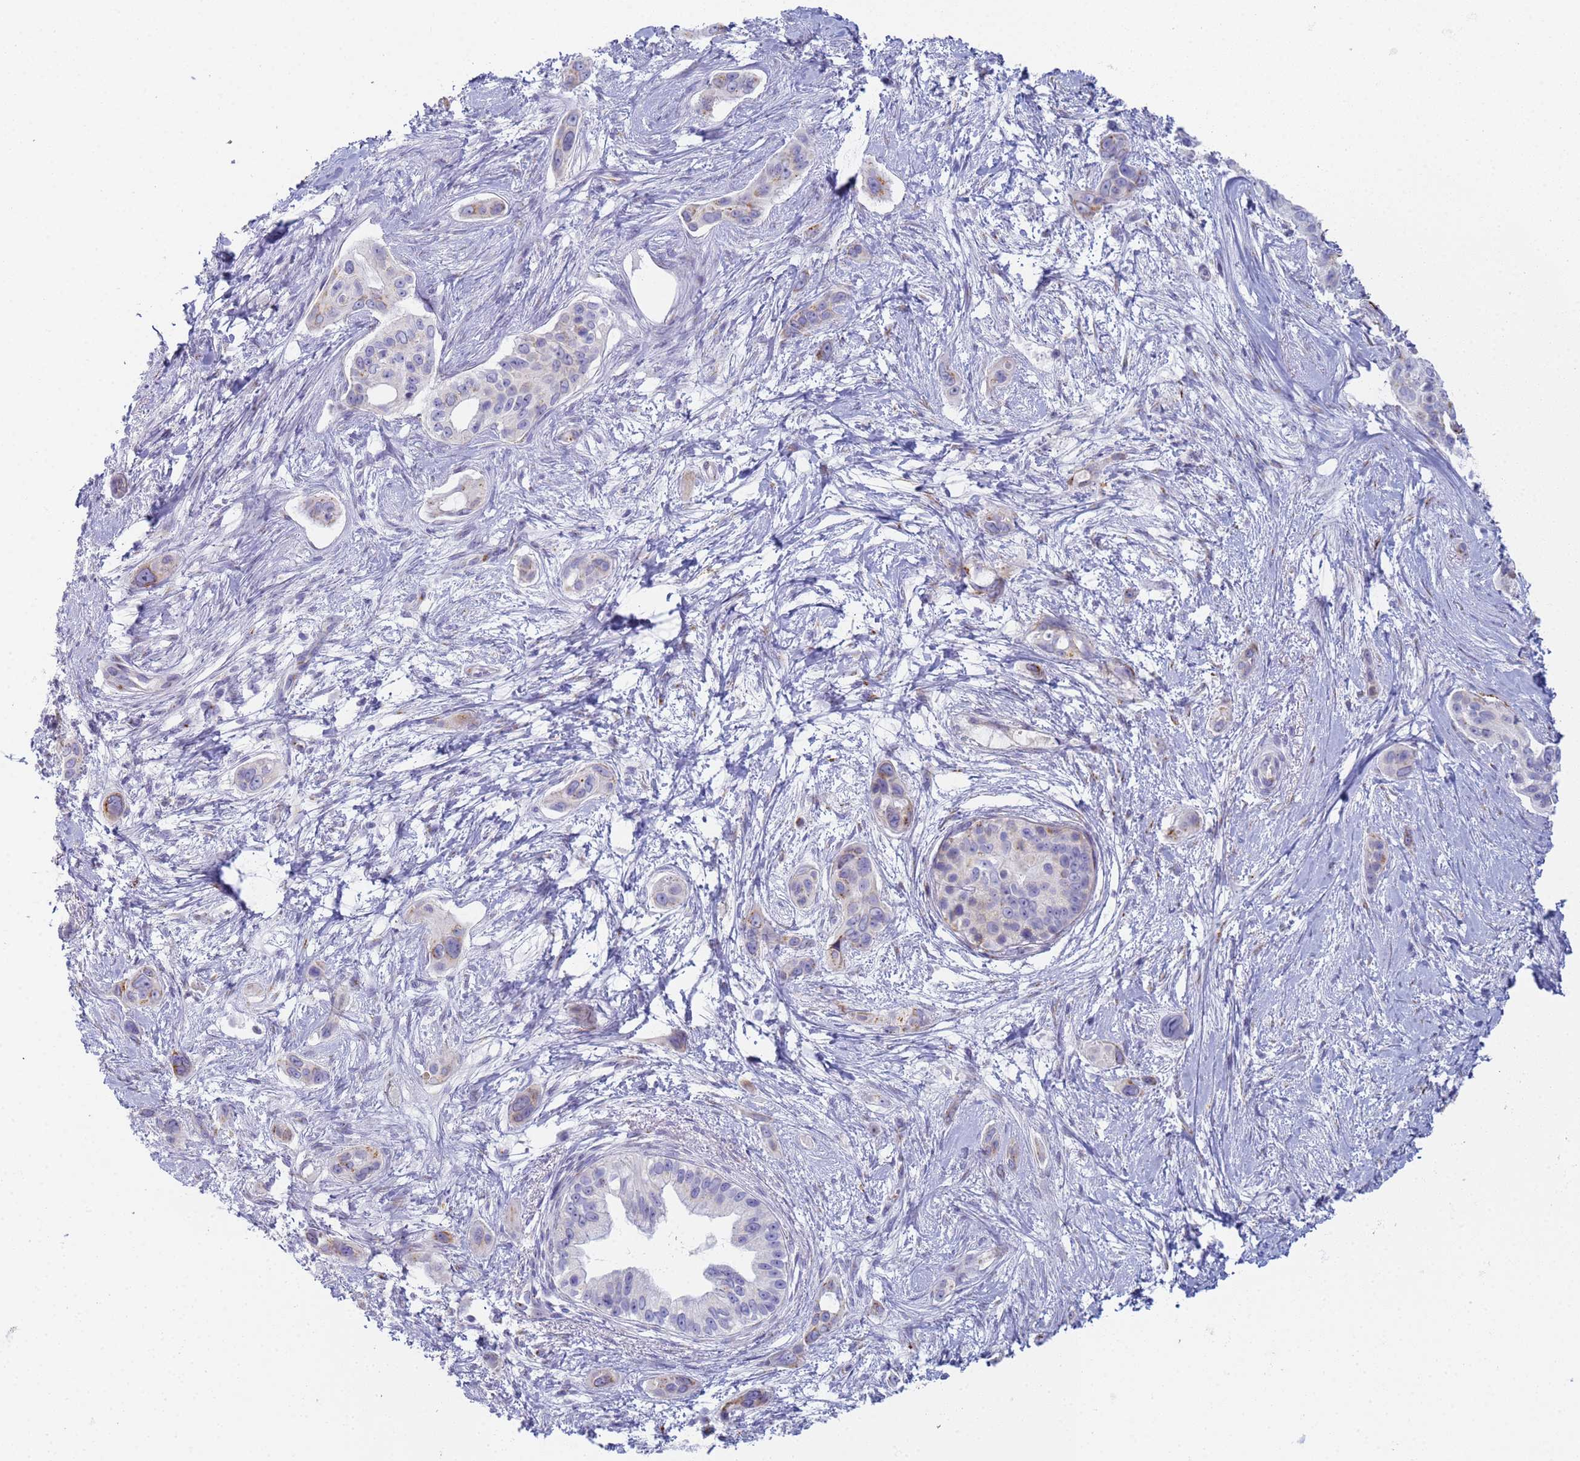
{"staining": {"intensity": "weak", "quantity": "<25%", "location": "cytoplasmic/membranous"}, "tissue": "pancreatic cancer", "cell_type": "Tumor cells", "image_type": "cancer", "snomed": [{"axis": "morphology", "description": "Adenocarcinoma, NOS"}, {"axis": "topography", "description": "Pancreas"}], "caption": "The micrograph exhibits no staining of tumor cells in pancreatic adenocarcinoma.", "gene": "CR1", "patient": {"sex": "male", "age": 72}}